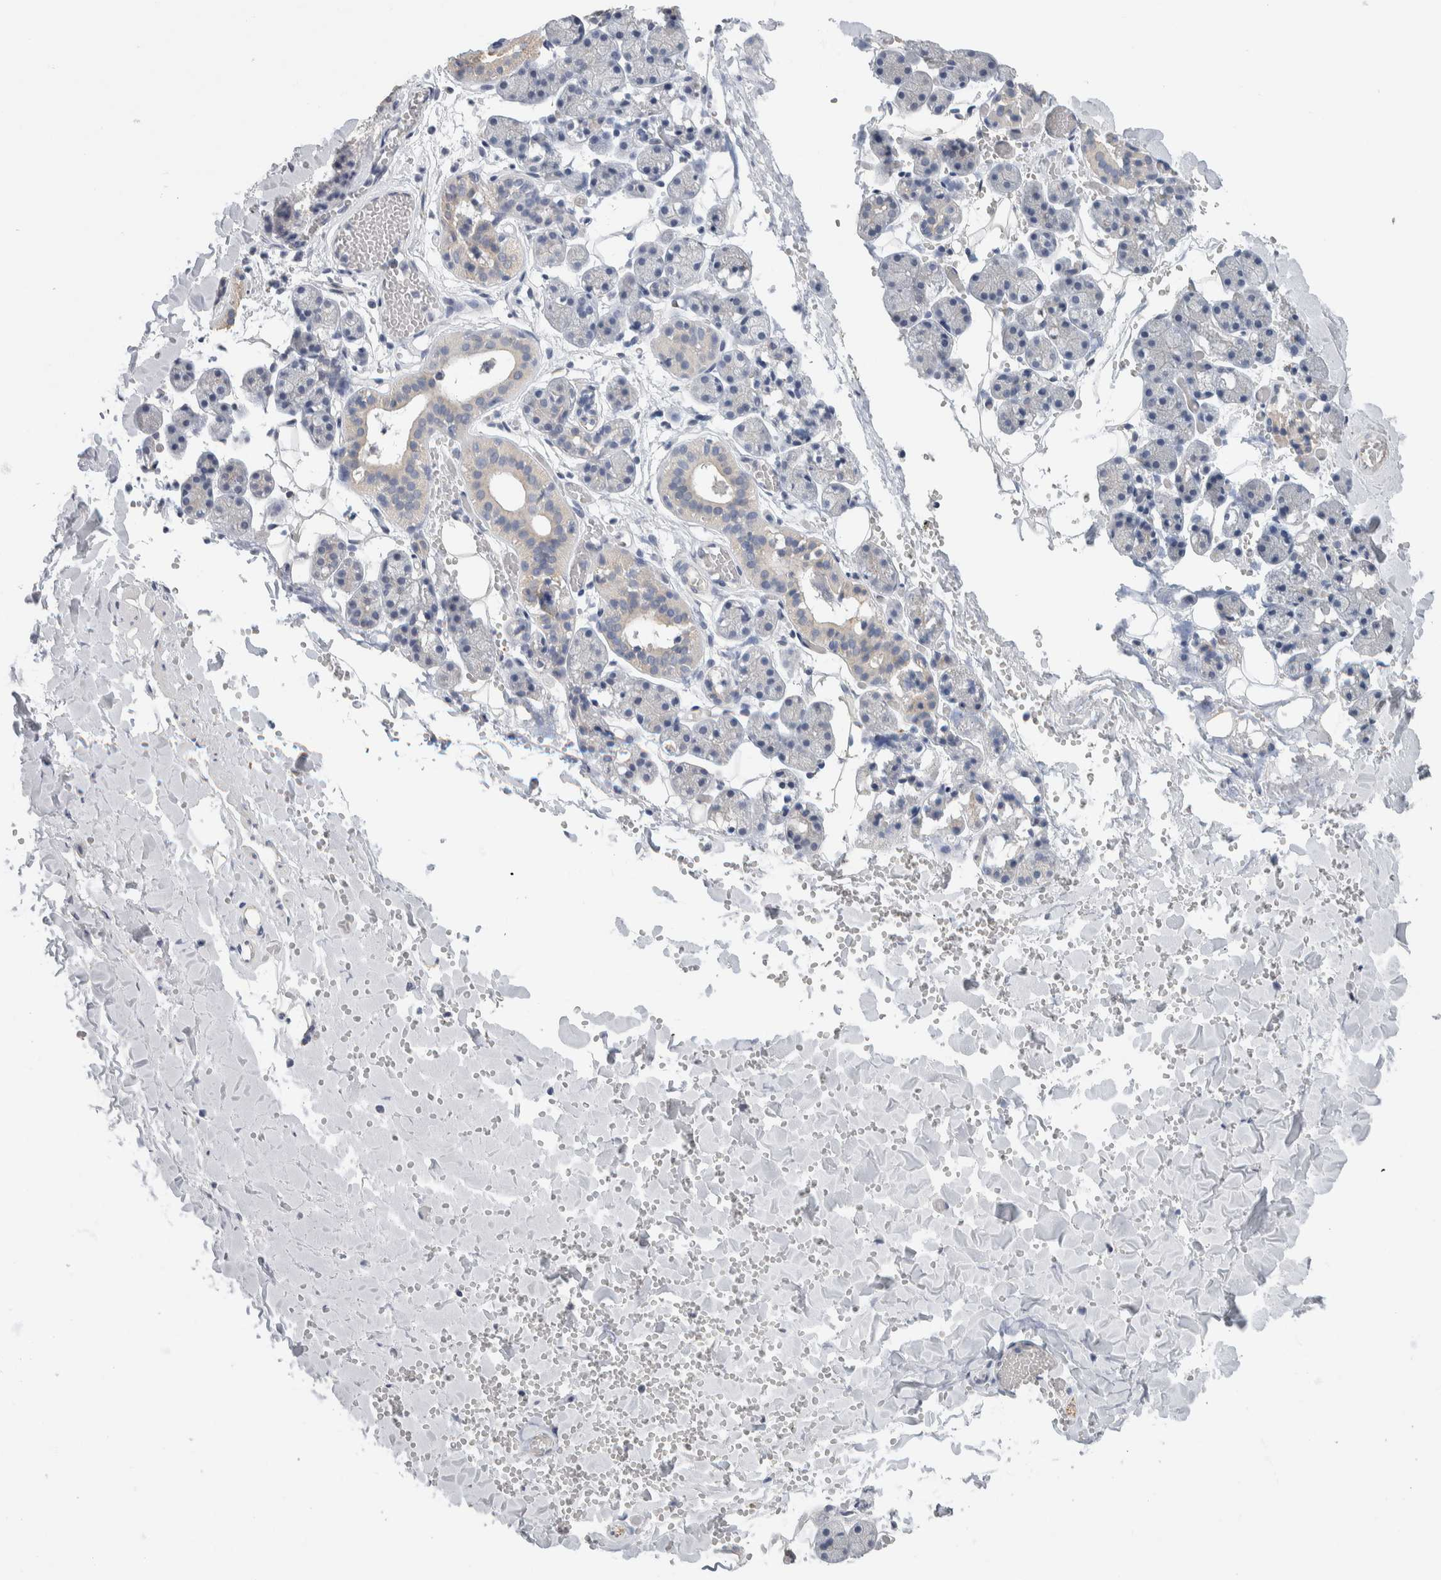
{"staining": {"intensity": "weak", "quantity": "<25%", "location": "cytoplasmic/membranous"}, "tissue": "salivary gland", "cell_type": "Glandular cells", "image_type": "normal", "snomed": [{"axis": "morphology", "description": "Normal tissue, NOS"}, {"axis": "topography", "description": "Salivary gland"}], "caption": "The IHC image has no significant positivity in glandular cells of salivary gland.", "gene": "NEFM", "patient": {"sex": "female", "age": 33}}